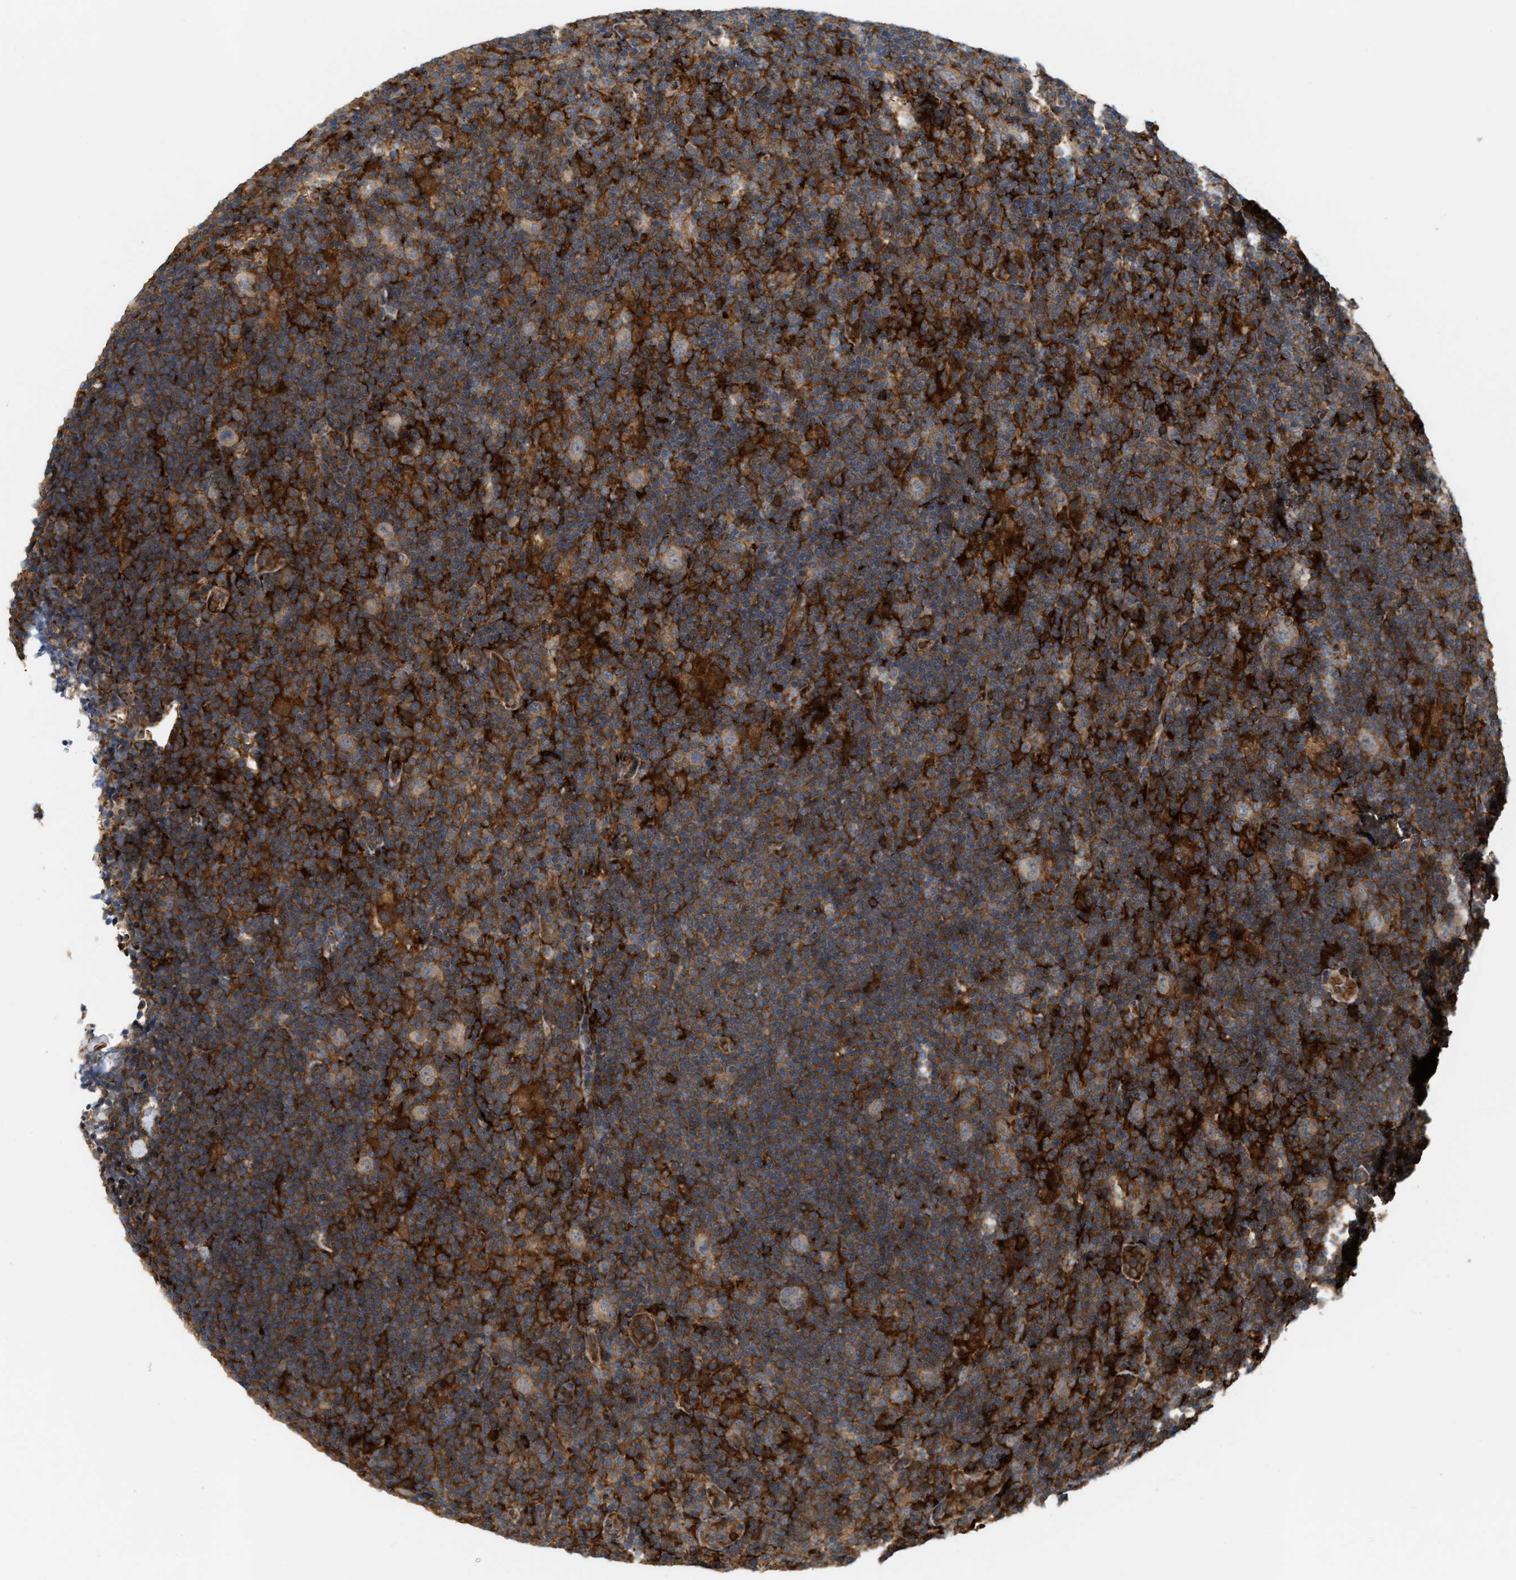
{"staining": {"intensity": "moderate", "quantity": ">75%", "location": "cytoplasmic/membranous"}, "tissue": "lymphoma", "cell_type": "Tumor cells", "image_type": "cancer", "snomed": [{"axis": "morphology", "description": "Hodgkin's disease, NOS"}, {"axis": "topography", "description": "Lymph node"}], "caption": "Immunohistochemical staining of lymphoma shows moderate cytoplasmic/membranous protein expression in about >75% of tumor cells.", "gene": "IQCE", "patient": {"sex": "female", "age": 57}}